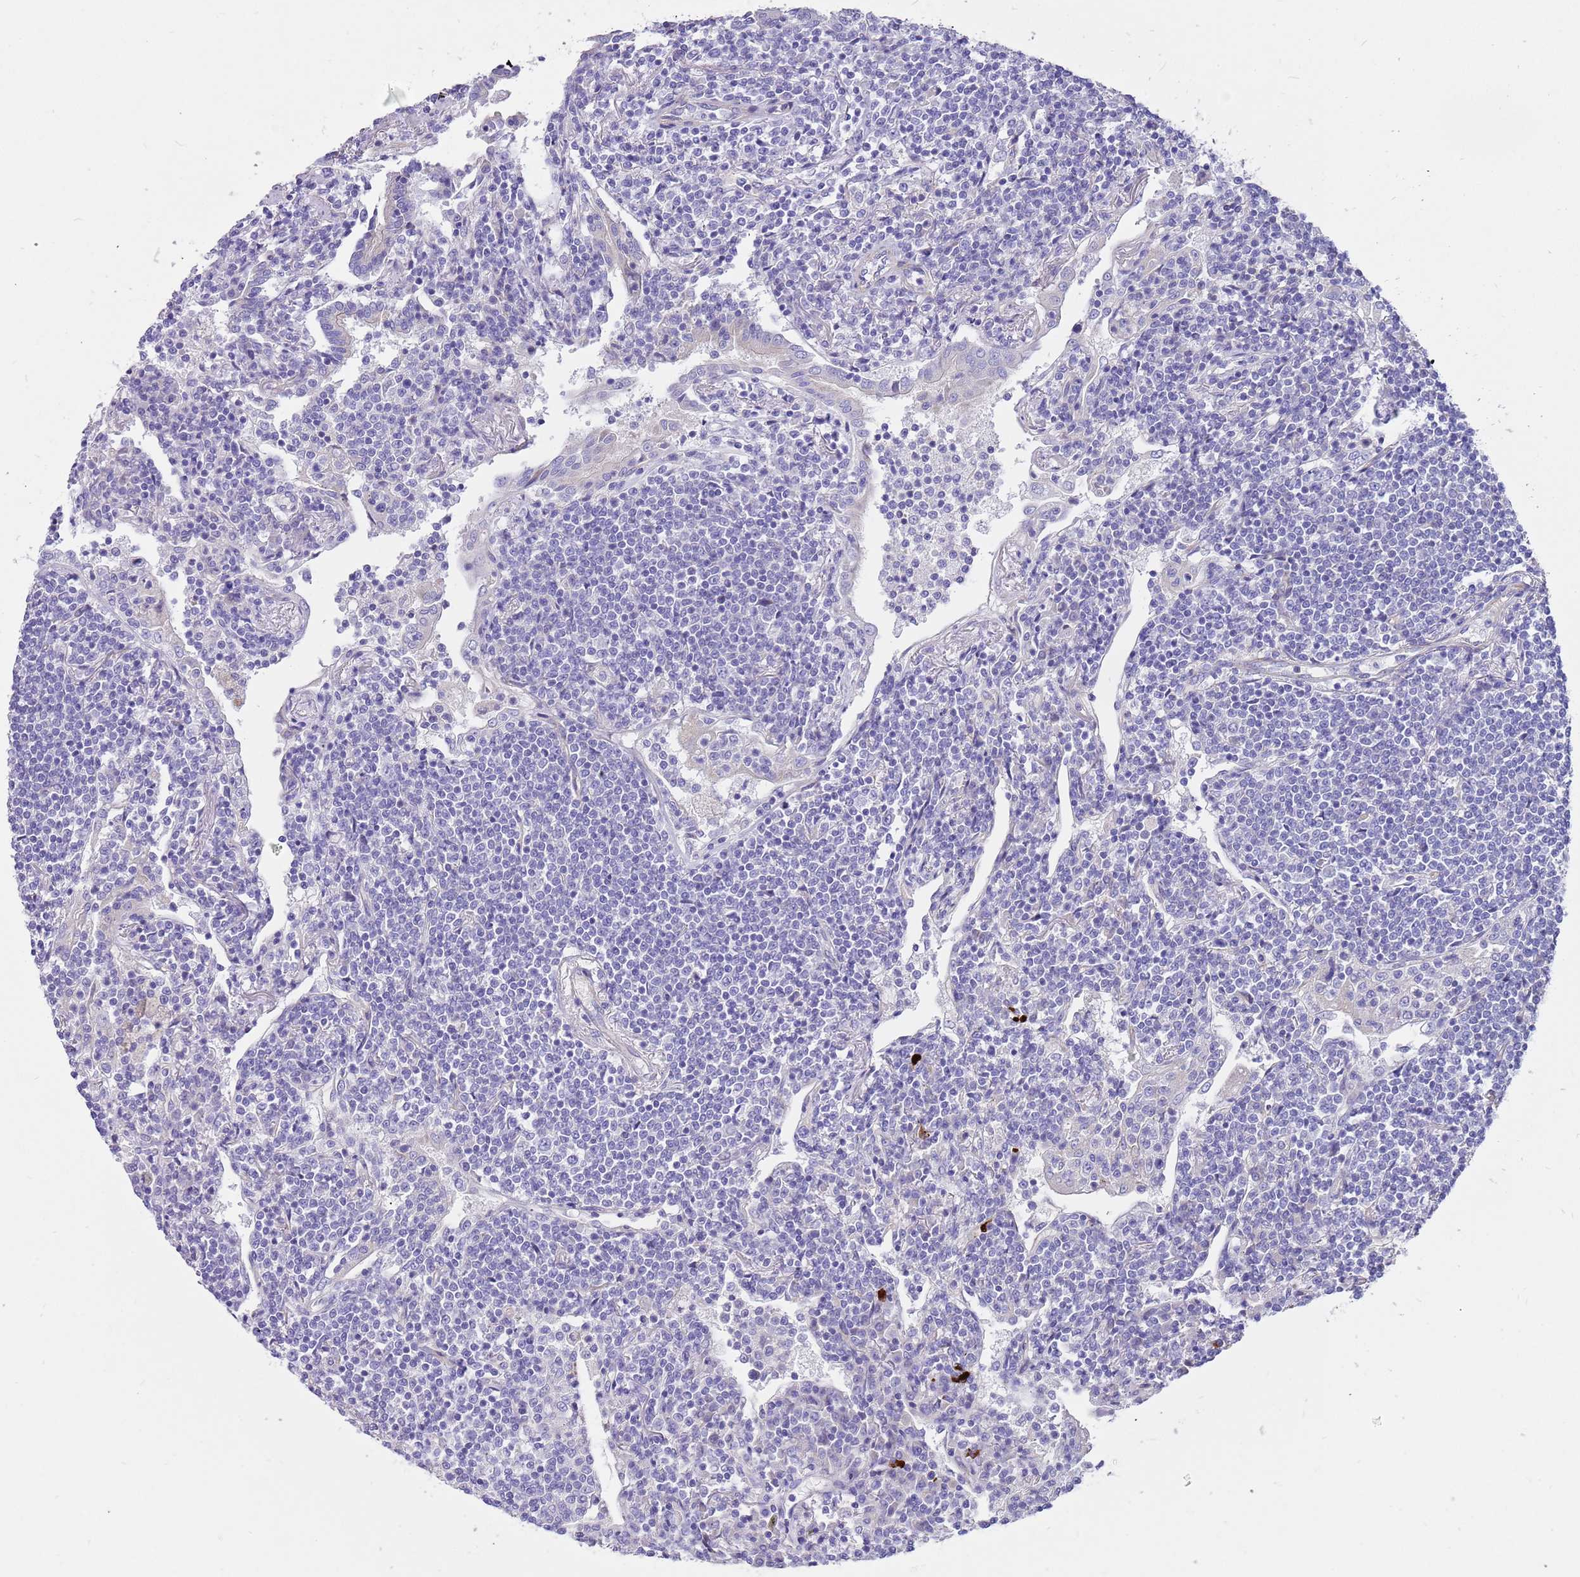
{"staining": {"intensity": "negative", "quantity": "none", "location": "none"}, "tissue": "lymphoma", "cell_type": "Tumor cells", "image_type": "cancer", "snomed": [{"axis": "morphology", "description": "Malignant lymphoma, non-Hodgkin's type, Low grade"}, {"axis": "topography", "description": "Lung"}], "caption": "Immunohistochemistry photomicrograph of human low-grade malignant lymphoma, non-Hodgkin's type stained for a protein (brown), which displays no staining in tumor cells.", "gene": "SERINC3", "patient": {"sex": "female", "age": 71}}